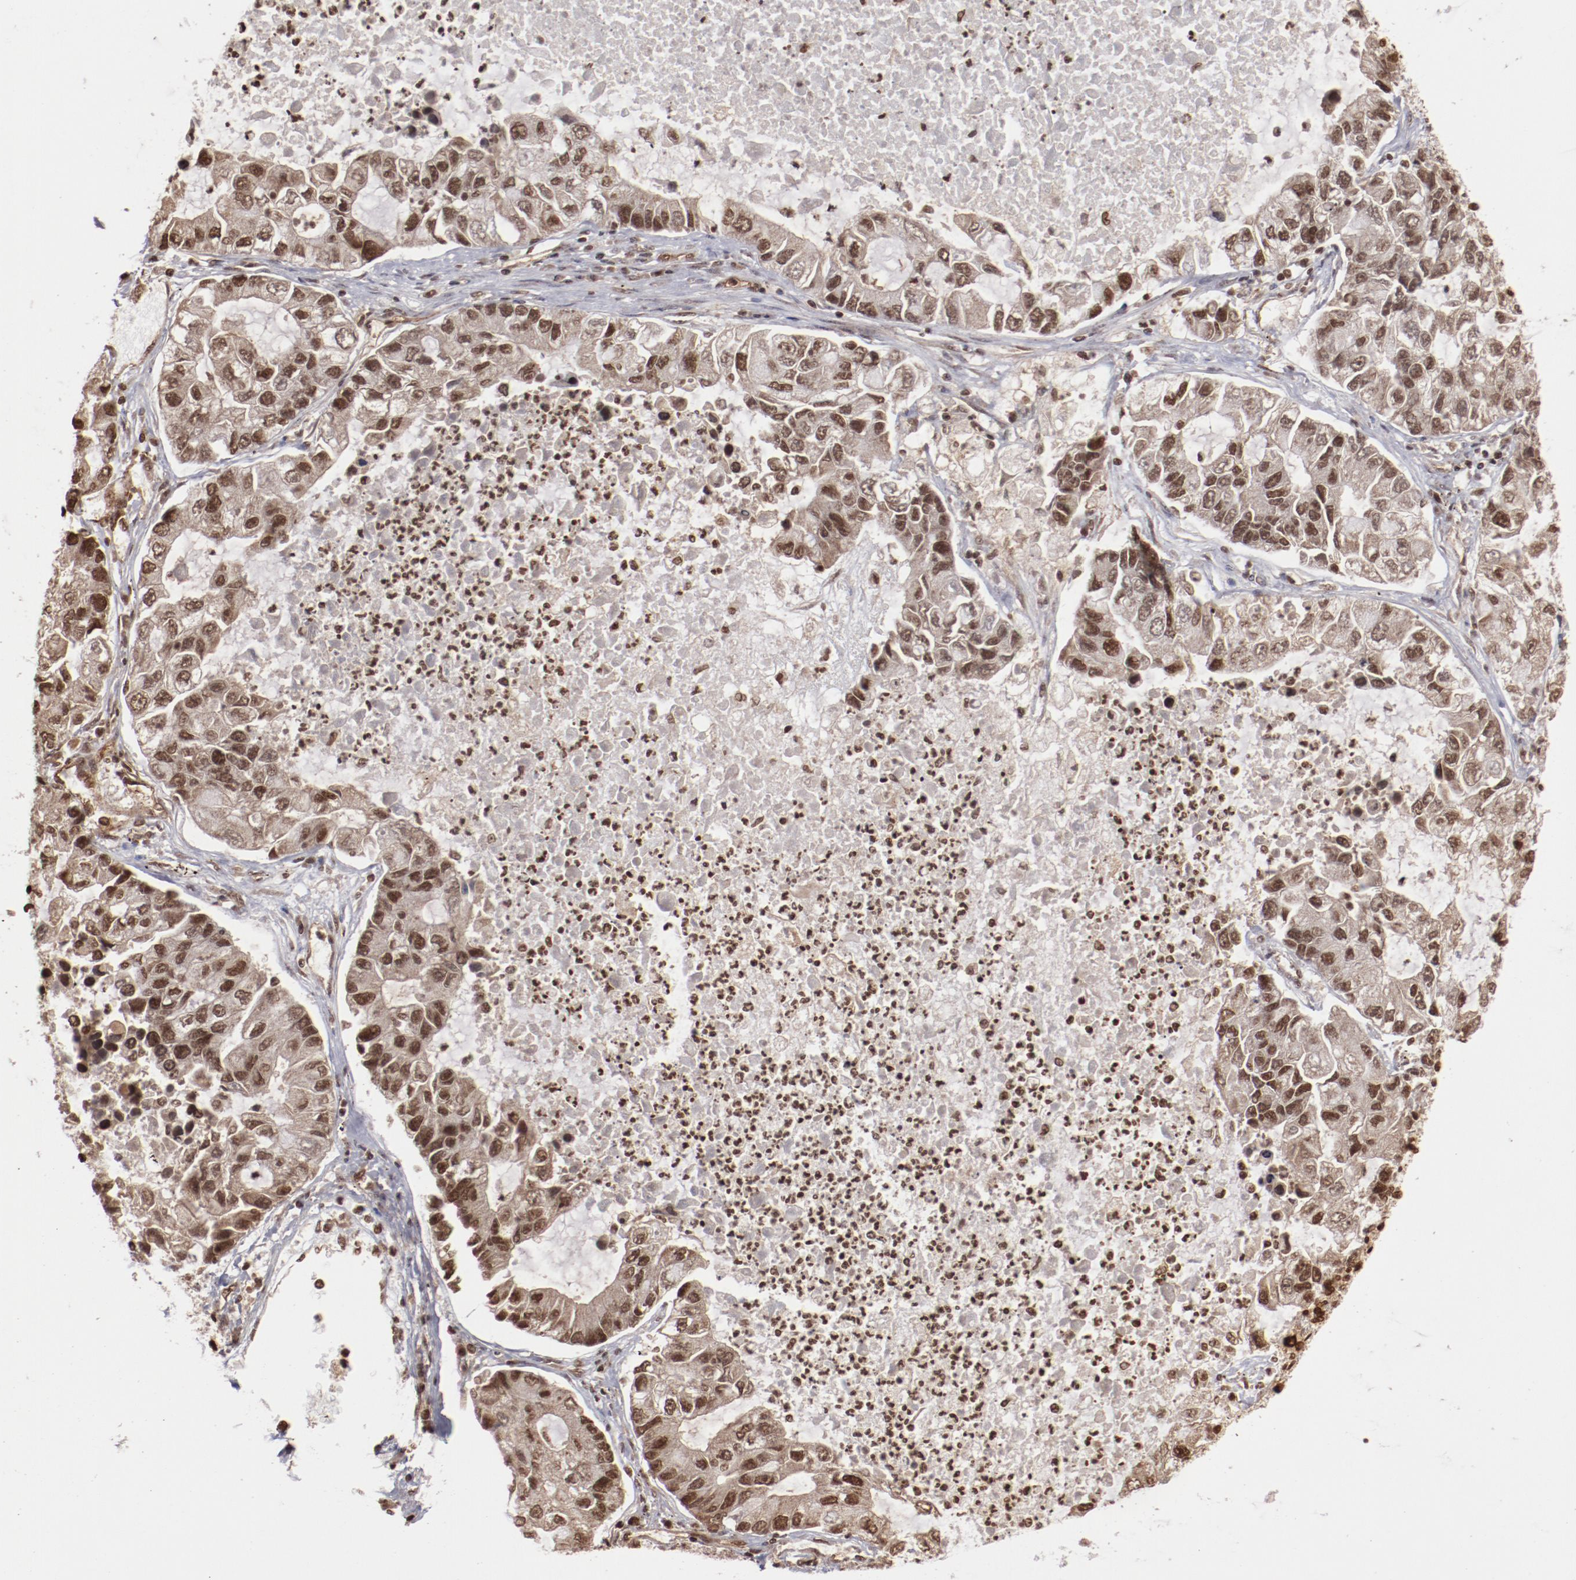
{"staining": {"intensity": "moderate", "quantity": ">75%", "location": "nuclear"}, "tissue": "lung cancer", "cell_type": "Tumor cells", "image_type": "cancer", "snomed": [{"axis": "morphology", "description": "Adenocarcinoma, NOS"}, {"axis": "topography", "description": "Lung"}], "caption": "IHC of adenocarcinoma (lung) displays medium levels of moderate nuclear positivity in approximately >75% of tumor cells.", "gene": "ABL2", "patient": {"sex": "female", "age": 51}}